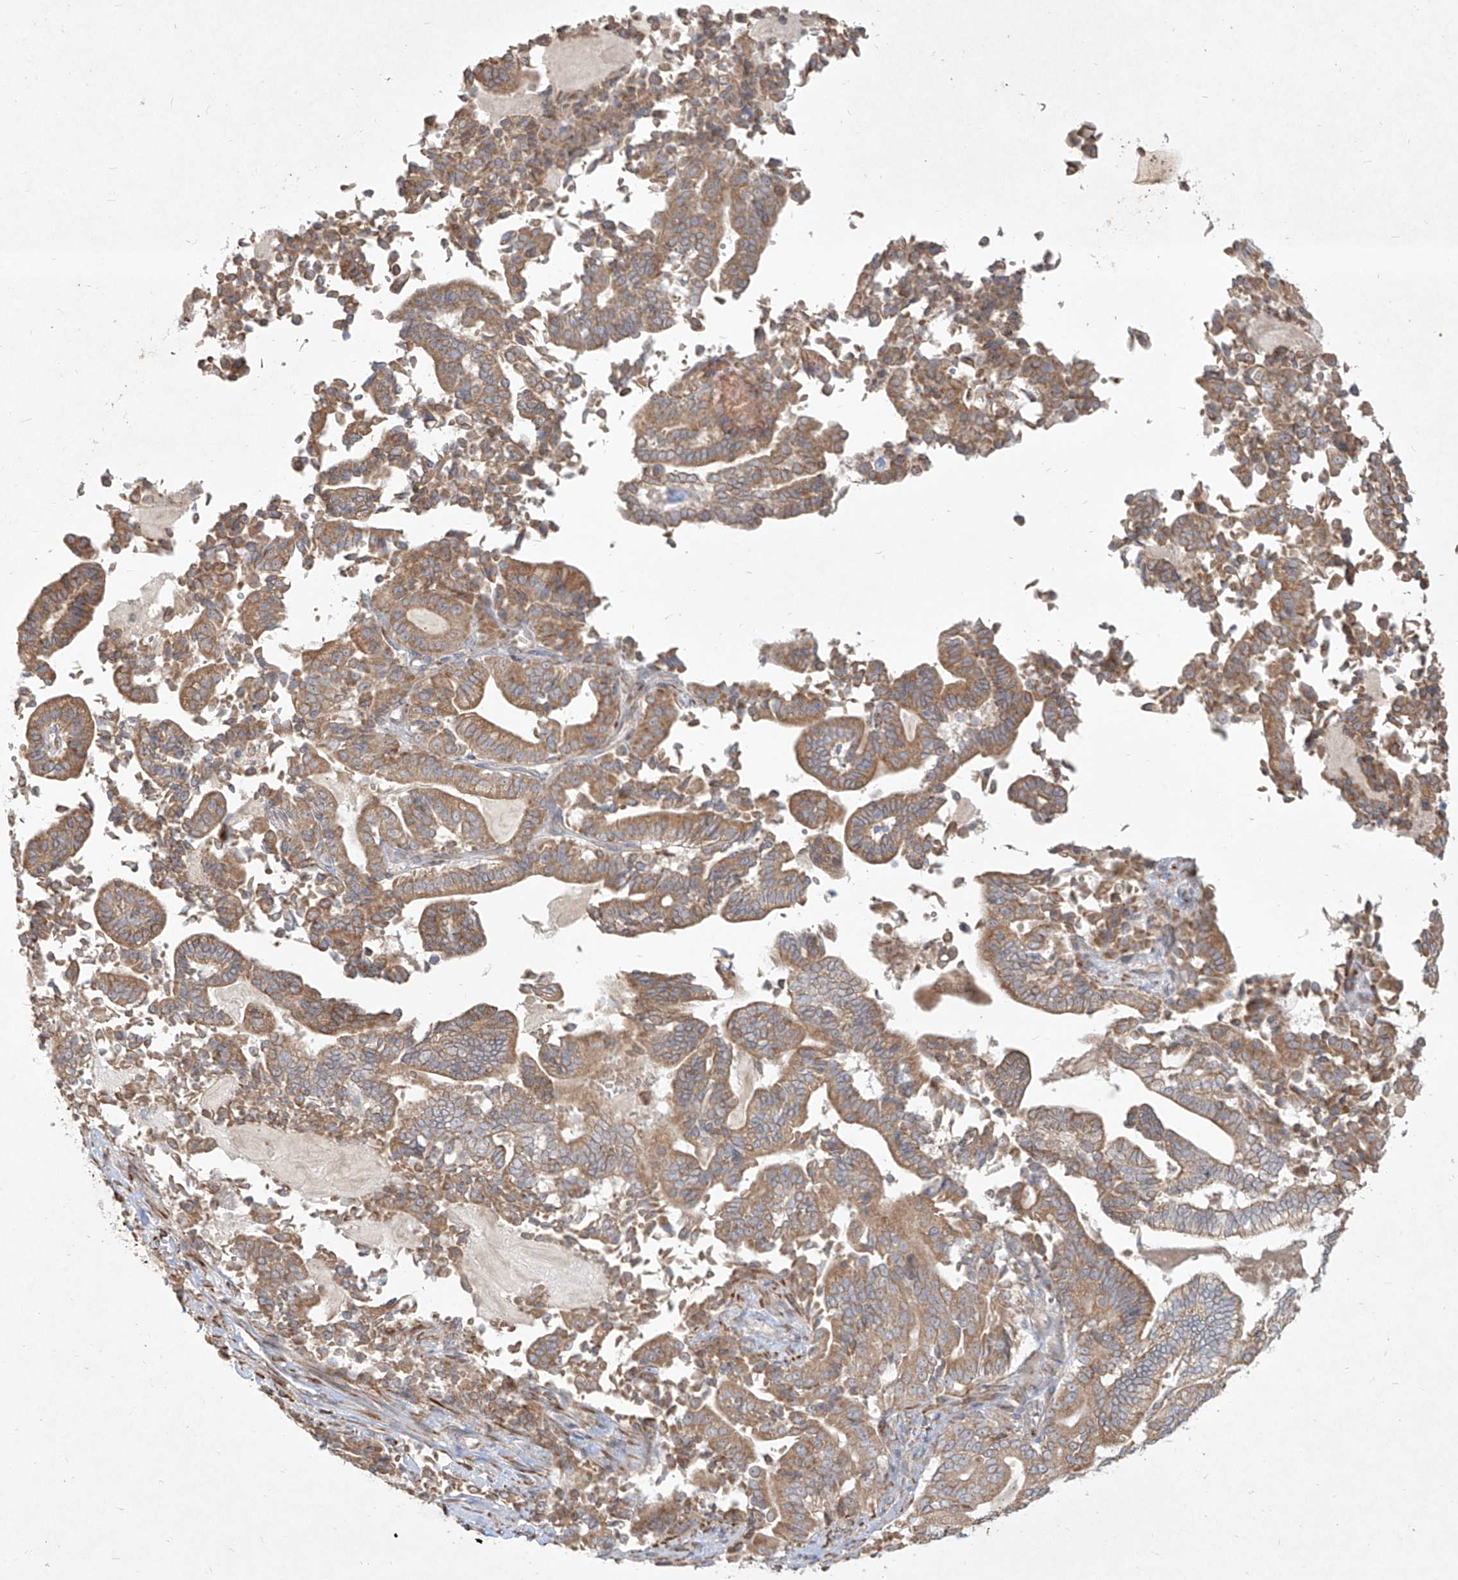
{"staining": {"intensity": "moderate", "quantity": ">75%", "location": "cytoplasmic/membranous"}, "tissue": "pancreatic cancer", "cell_type": "Tumor cells", "image_type": "cancer", "snomed": [{"axis": "morphology", "description": "Normal tissue, NOS"}, {"axis": "morphology", "description": "Adenocarcinoma, NOS"}, {"axis": "topography", "description": "Pancreas"}], "caption": "Protein staining demonstrates moderate cytoplasmic/membranous positivity in about >75% of tumor cells in adenocarcinoma (pancreatic). The staining was performed using DAB to visualize the protein expression in brown, while the nuclei were stained in blue with hematoxylin (Magnification: 20x).", "gene": "CD209", "patient": {"sex": "male", "age": 63}}